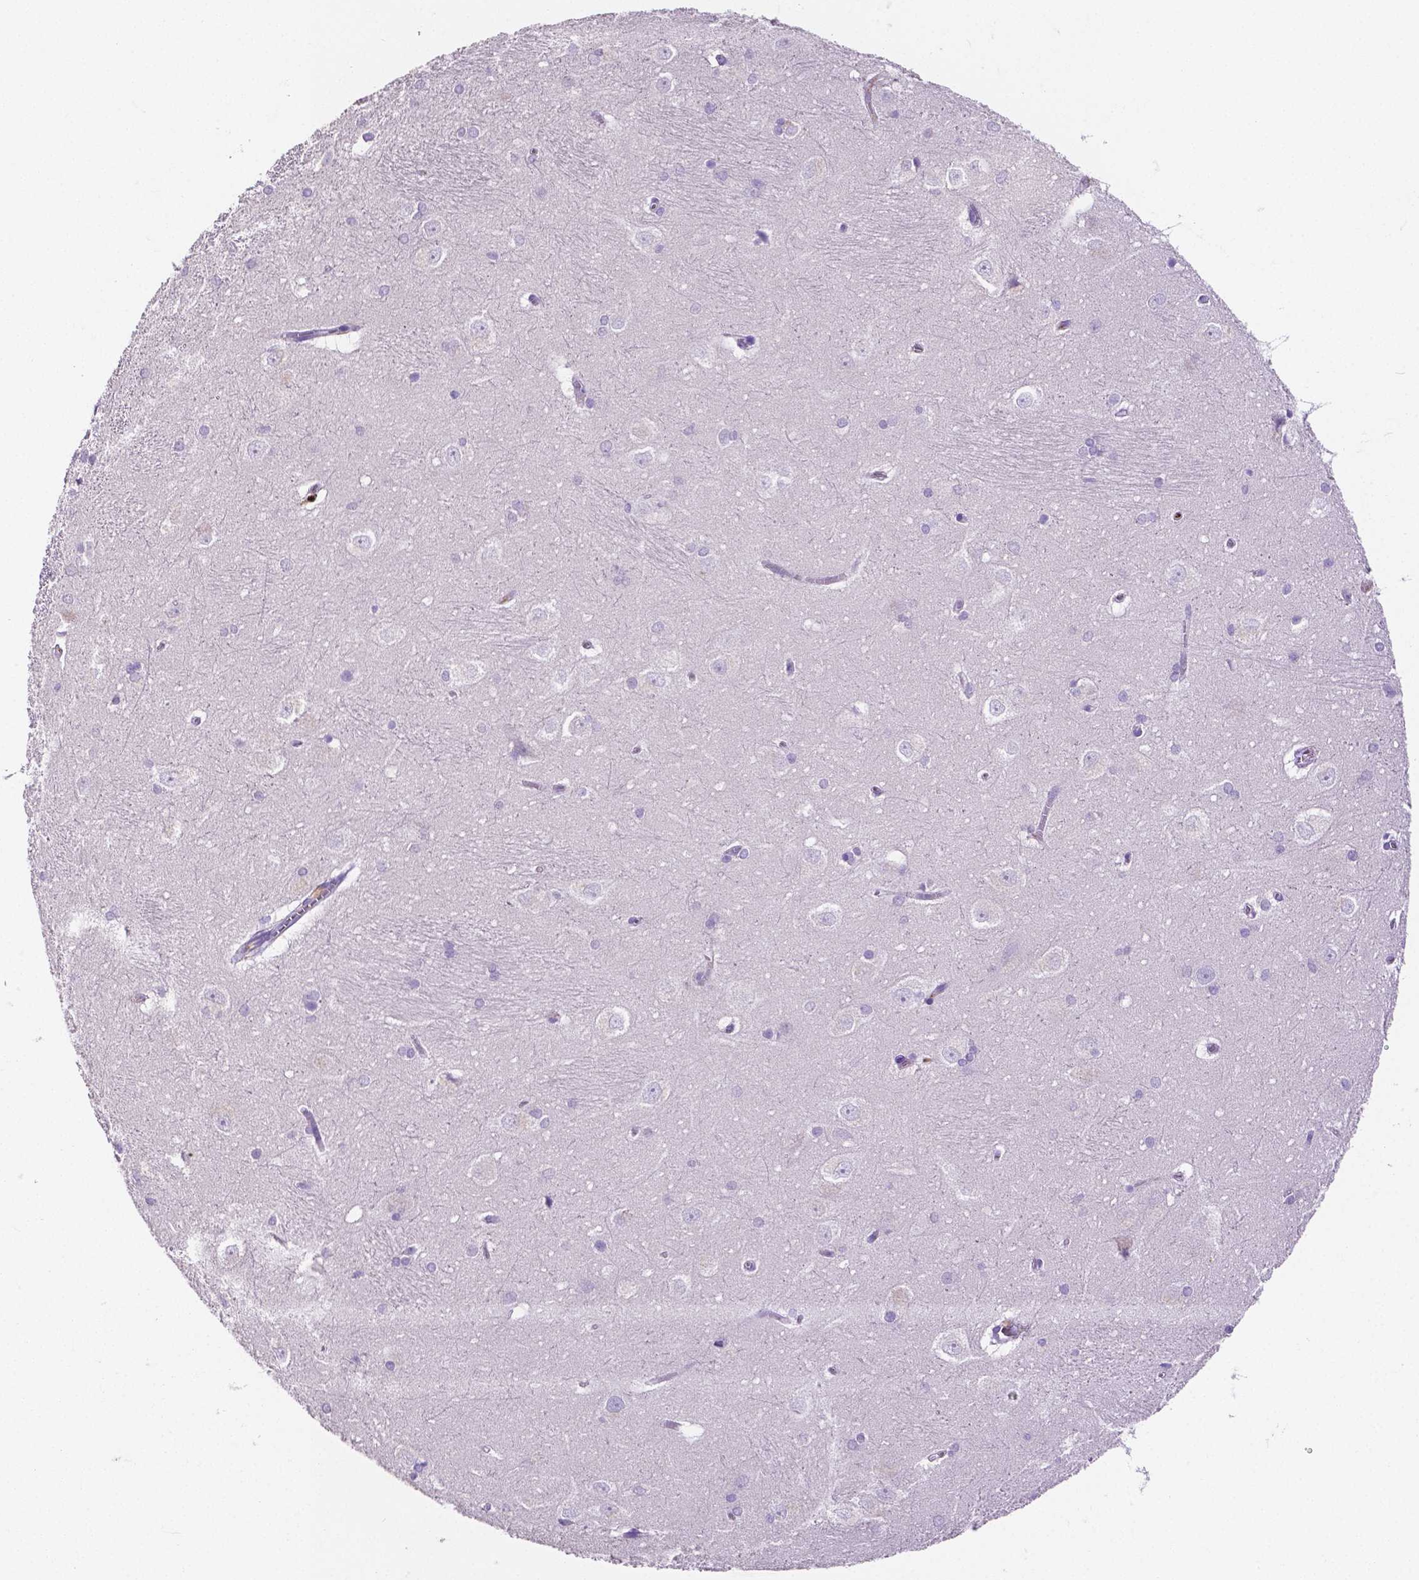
{"staining": {"intensity": "negative", "quantity": "none", "location": "none"}, "tissue": "hippocampus", "cell_type": "Glial cells", "image_type": "normal", "snomed": [{"axis": "morphology", "description": "Normal tissue, NOS"}, {"axis": "topography", "description": "Cerebral cortex"}, {"axis": "topography", "description": "Hippocampus"}], "caption": "The photomicrograph reveals no significant expression in glial cells of hippocampus.", "gene": "MMP9", "patient": {"sex": "female", "age": 19}}